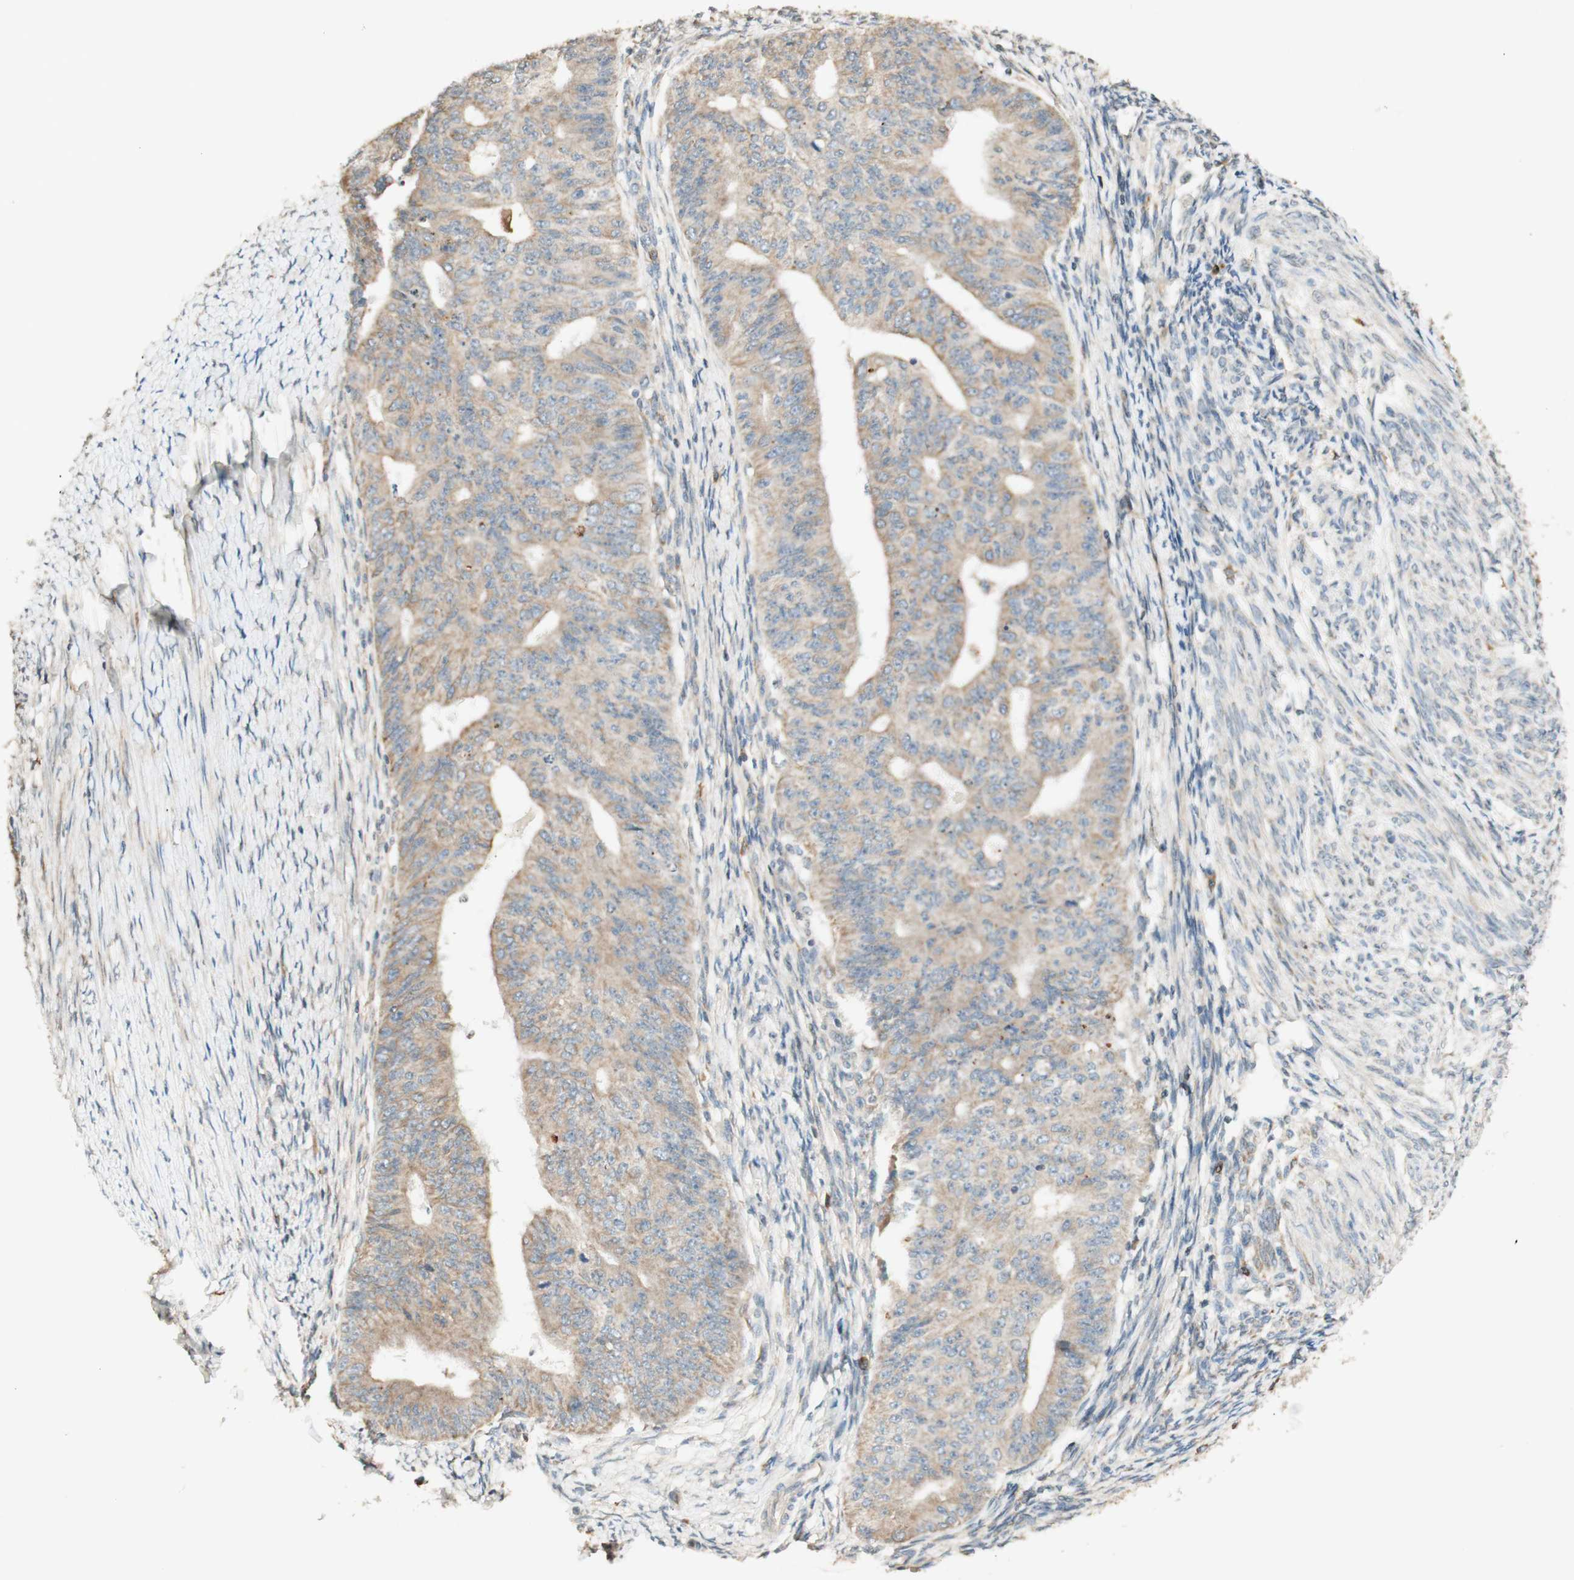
{"staining": {"intensity": "weak", "quantity": ">75%", "location": "cytoplasmic/membranous"}, "tissue": "endometrial cancer", "cell_type": "Tumor cells", "image_type": "cancer", "snomed": [{"axis": "morphology", "description": "Adenocarcinoma, NOS"}, {"axis": "topography", "description": "Endometrium"}], "caption": "Protein staining of adenocarcinoma (endometrial) tissue shows weak cytoplasmic/membranous expression in approximately >75% of tumor cells. Nuclei are stained in blue.", "gene": "CLCN2", "patient": {"sex": "female", "age": 32}}